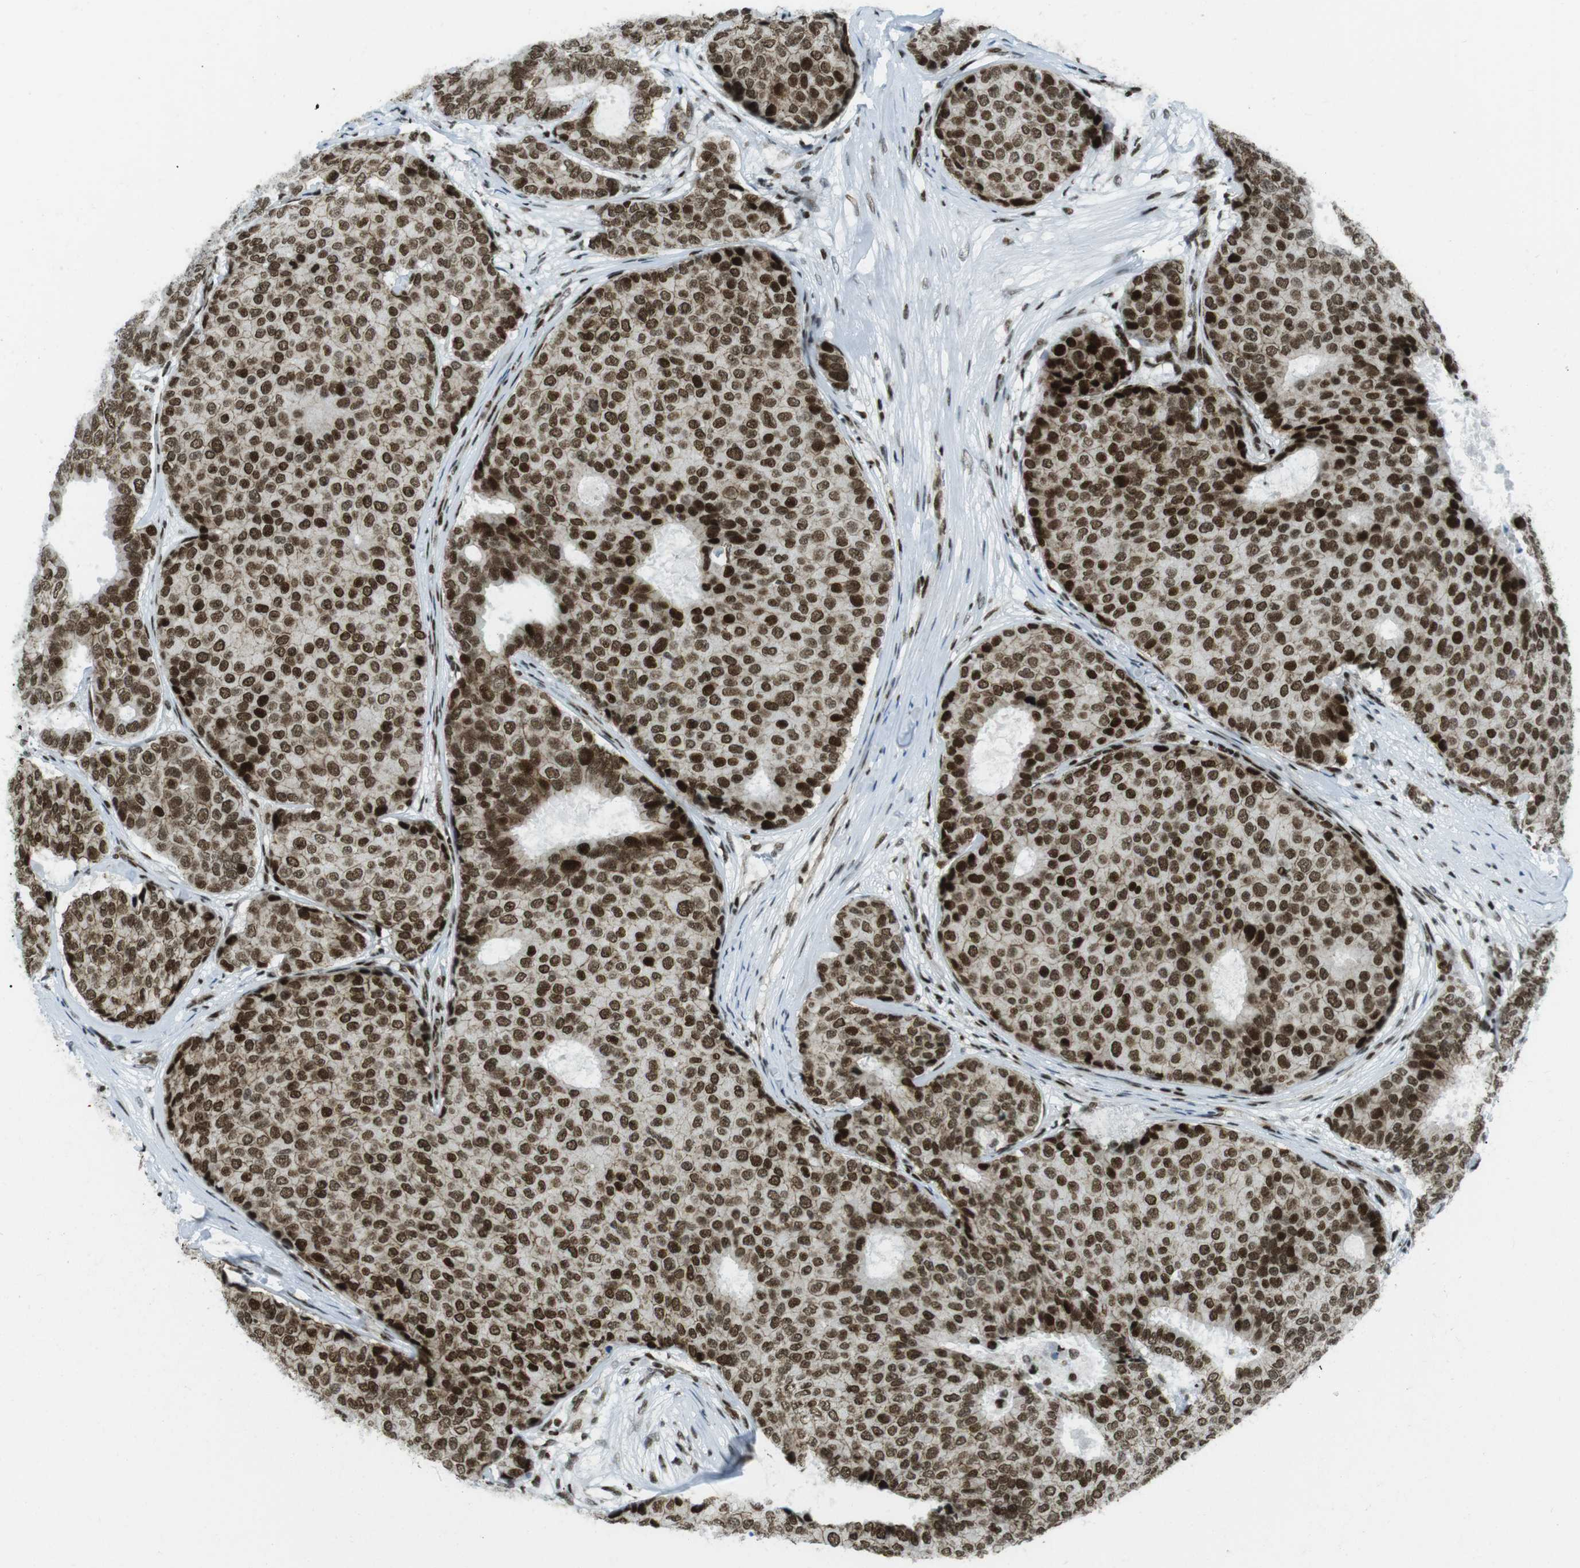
{"staining": {"intensity": "strong", "quantity": ">75%", "location": "nuclear"}, "tissue": "breast cancer", "cell_type": "Tumor cells", "image_type": "cancer", "snomed": [{"axis": "morphology", "description": "Duct carcinoma"}, {"axis": "topography", "description": "Breast"}], "caption": "Strong nuclear staining for a protein is seen in about >75% of tumor cells of breast cancer using IHC.", "gene": "ARID1A", "patient": {"sex": "female", "age": 75}}